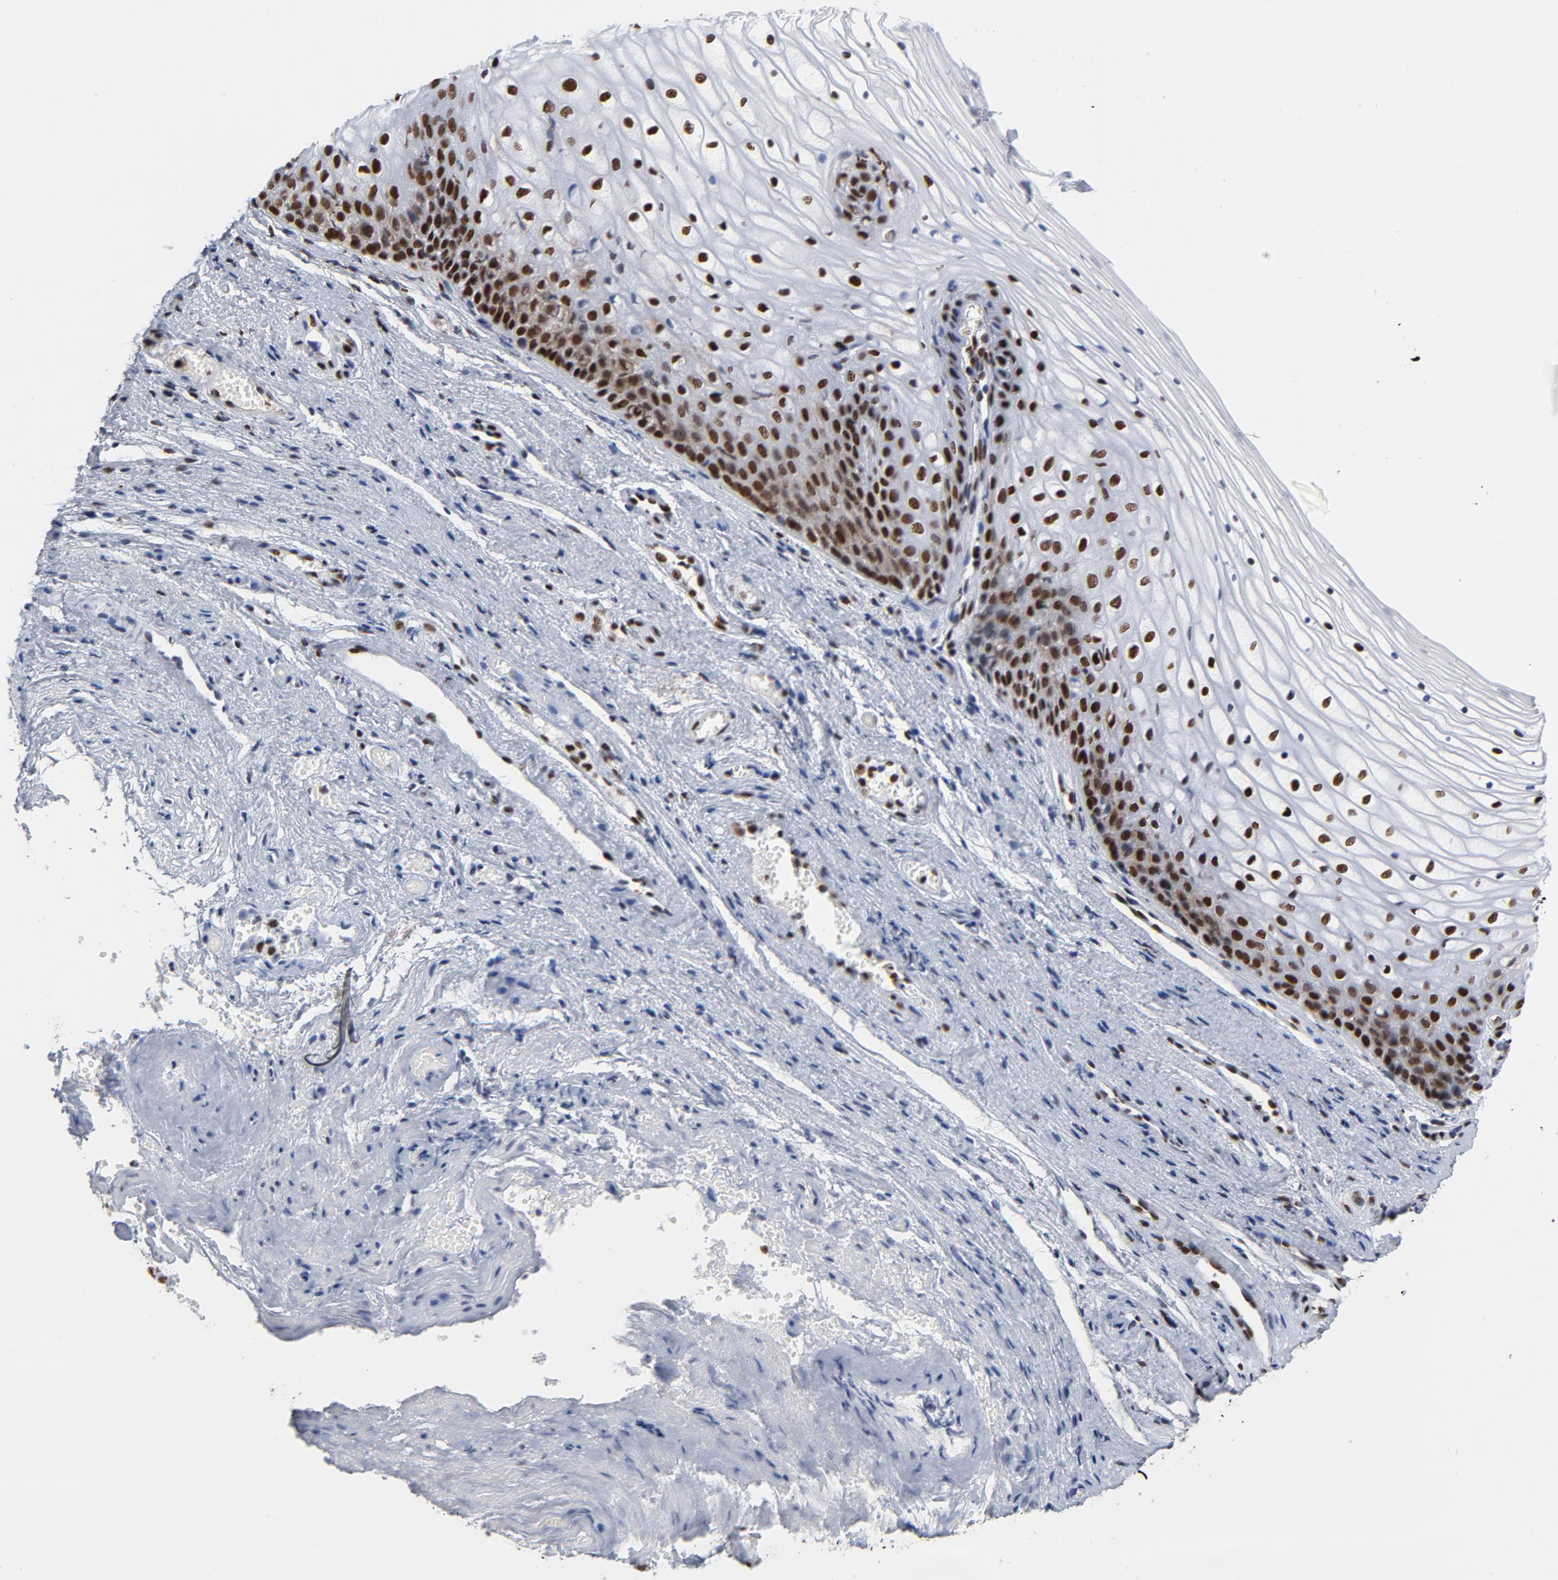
{"staining": {"intensity": "strong", "quantity": ">75%", "location": "nuclear"}, "tissue": "vagina", "cell_type": "Squamous epithelial cells", "image_type": "normal", "snomed": [{"axis": "morphology", "description": "Normal tissue, NOS"}, {"axis": "topography", "description": "Vagina"}], "caption": "Immunohistochemical staining of normal human vagina demonstrates strong nuclear protein expression in about >75% of squamous epithelial cells. Using DAB (3,3'-diaminobenzidine) (brown) and hematoxylin (blue) stains, captured at high magnification using brightfield microscopy.", "gene": "XRCC5", "patient": {"sex": "female", "age": 34}}